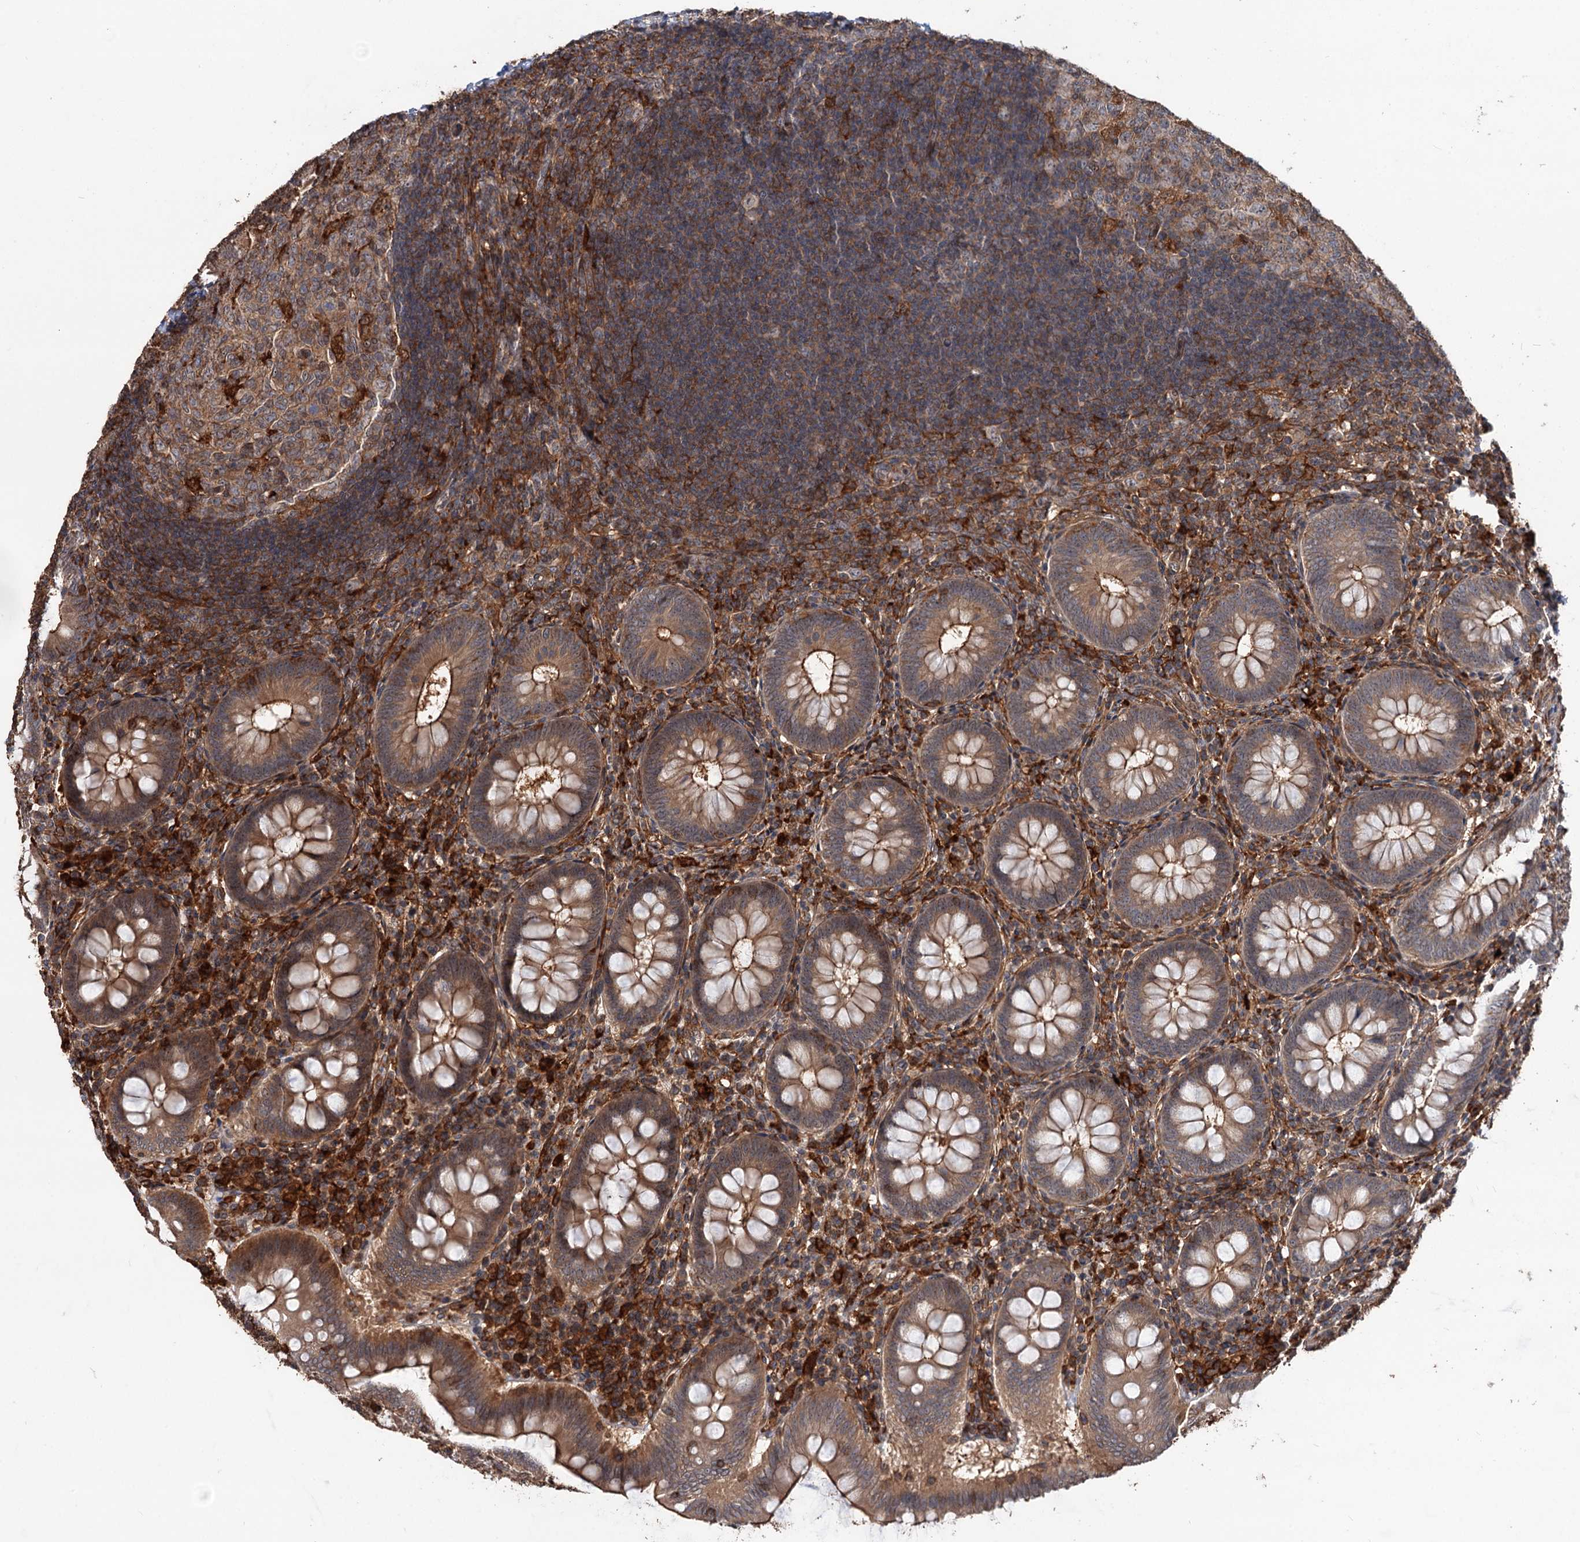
{"staining": {"intensity": "moderate", "quantity": ">75%", "location": "cytoplasmic/membranous"}, "tissue": "appendix", "cell_type": "Glandular cells", "image_type": "normal", "snomed": [{"axis": "morphology", "description": "Normal tissue, NOS"}, {"axis": "topography", "description": "Appendix"}], "caption": "Protein expression analysis of unremarkable appendix displays moderate cytoplasmic/membranous expression in about >75% of glandular cells. (DAB IHC with brightfield microscopy, high magnification).", "gene": "GRIP1", "patient": {"sex": "male", "age": 14}}